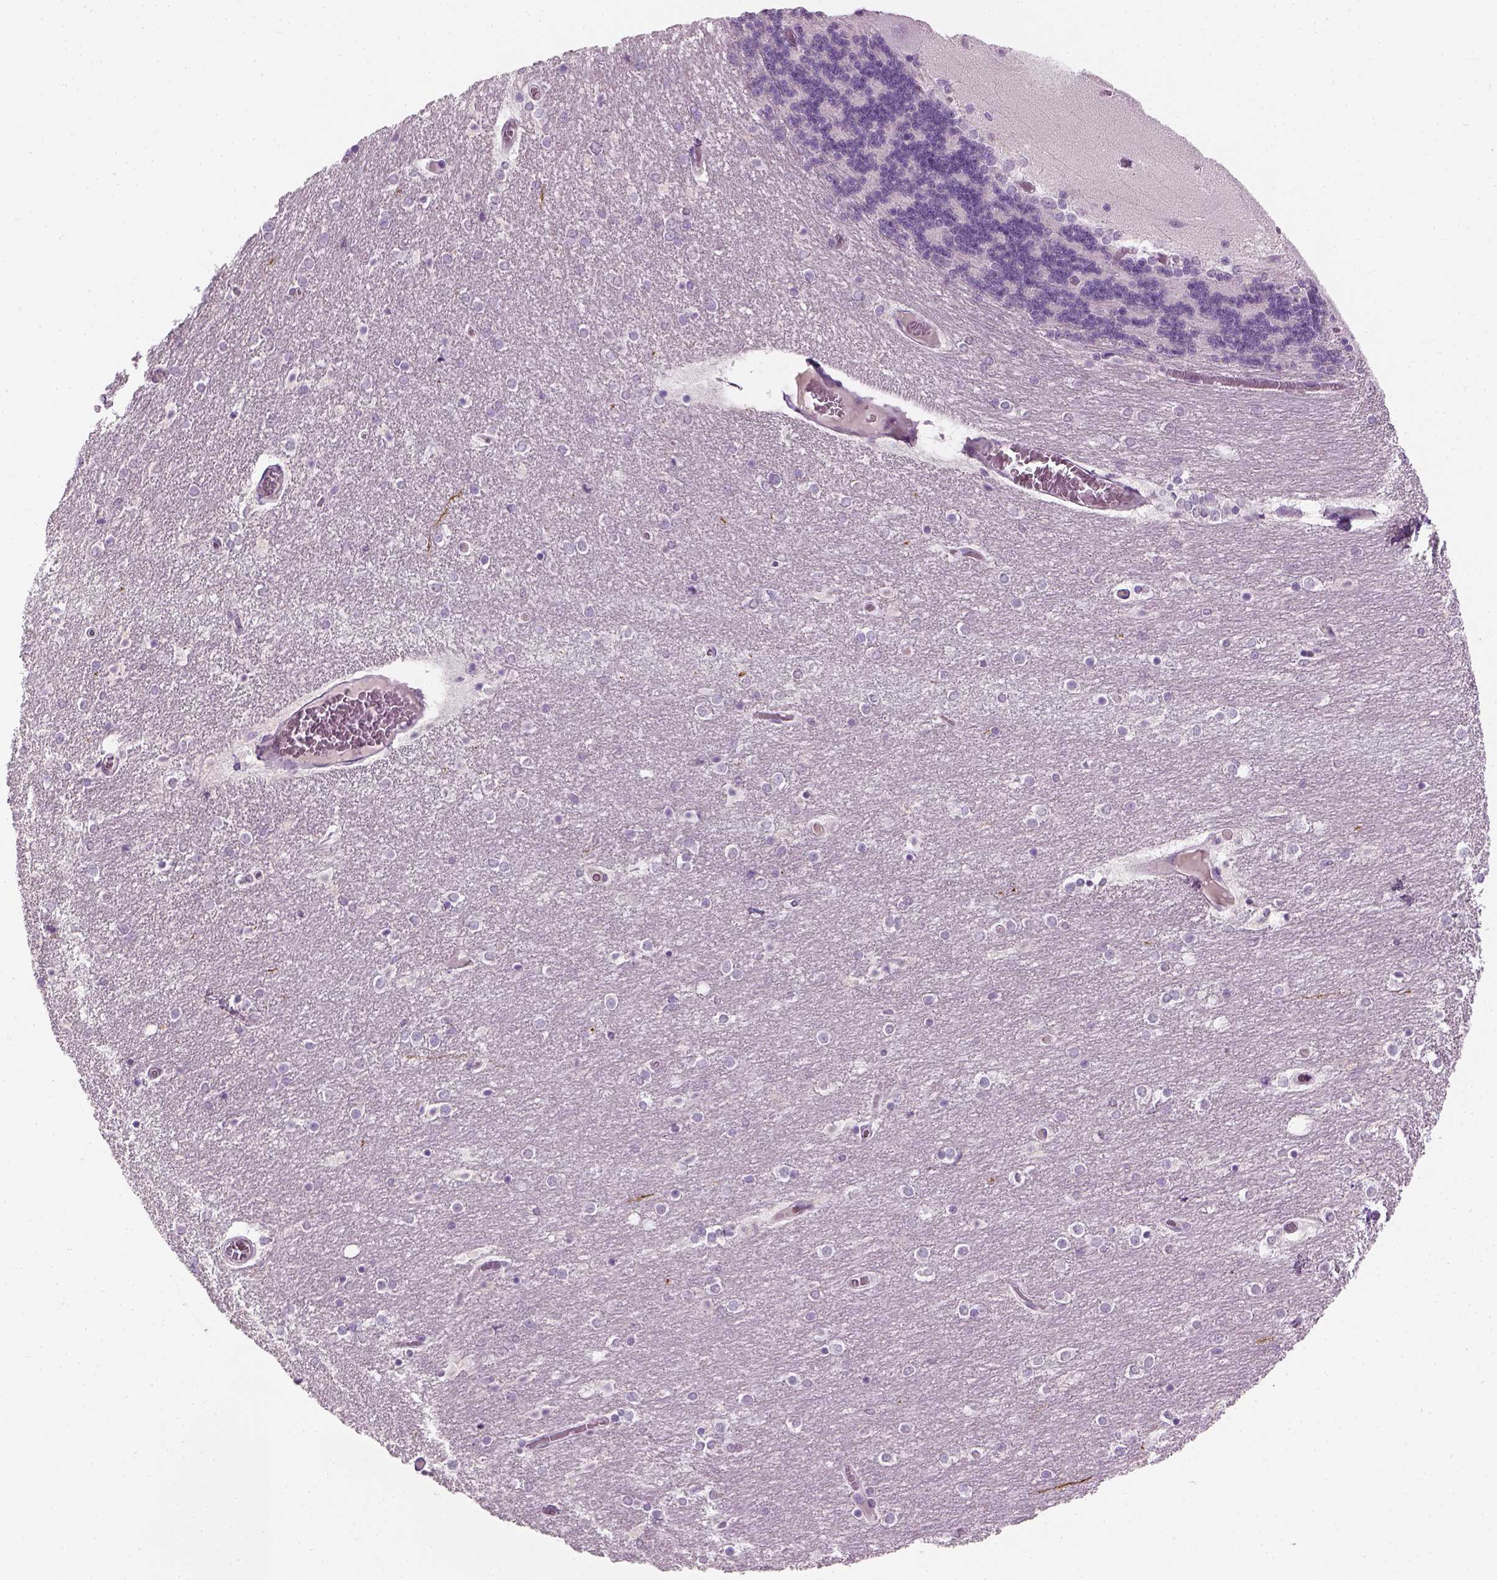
{"staining": {"intensity": "negative", "quantity": "none", "location": "none"}, "tissue": "cerebellum", "cell_type": "Cells in granular layer", "image_type": "normal", "snomed": [{"axis": "morphology", "description": "Normal tissue, NOS"}, {"axis": "topography", "description": "Cerebellum"}], "caption": "A micrograph of cerebellum stained for a protein exhibits no brown staining in cells in granular layer.", "gene": "TH", "patient": {"sex": "female", "age": 54}}